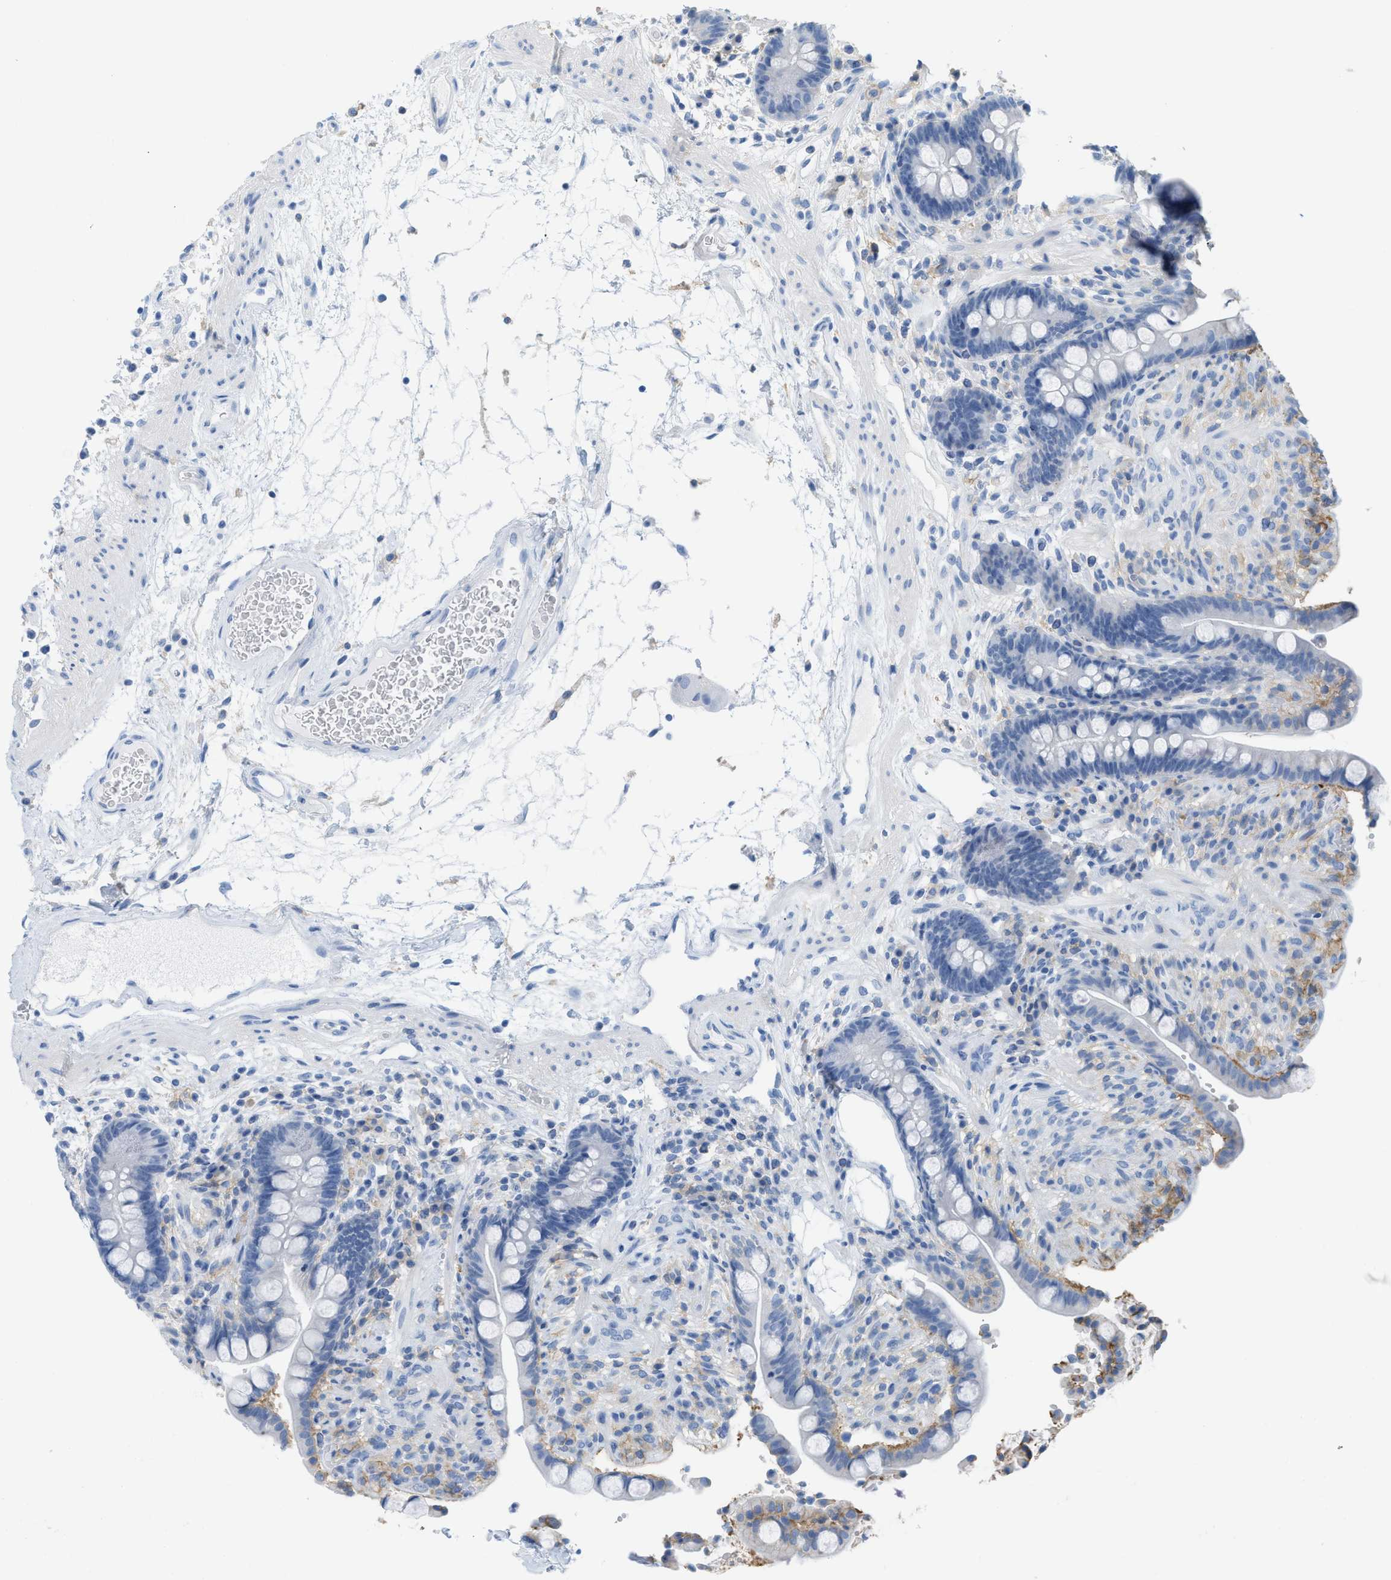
{"staining": {"intensity": "negative", "quantity": "none", "location": "none"}, "tissue": "colon", "cell_type": "Endothelial cells", "image_type": "normal", "snomed": [{"axis": "morphology", "description": "Normal tissue, NOS"}, {"axis": "topography", "description": "Colon"}], "caption": "High power microscopy histopathology image of an immunohistochemistry image of benign colon, revealing no significant staining in endothelial cells. Nuclei are stained in blue.", "gene": "SLC3A2", "patient": {"sex": "male", "age": 73}}